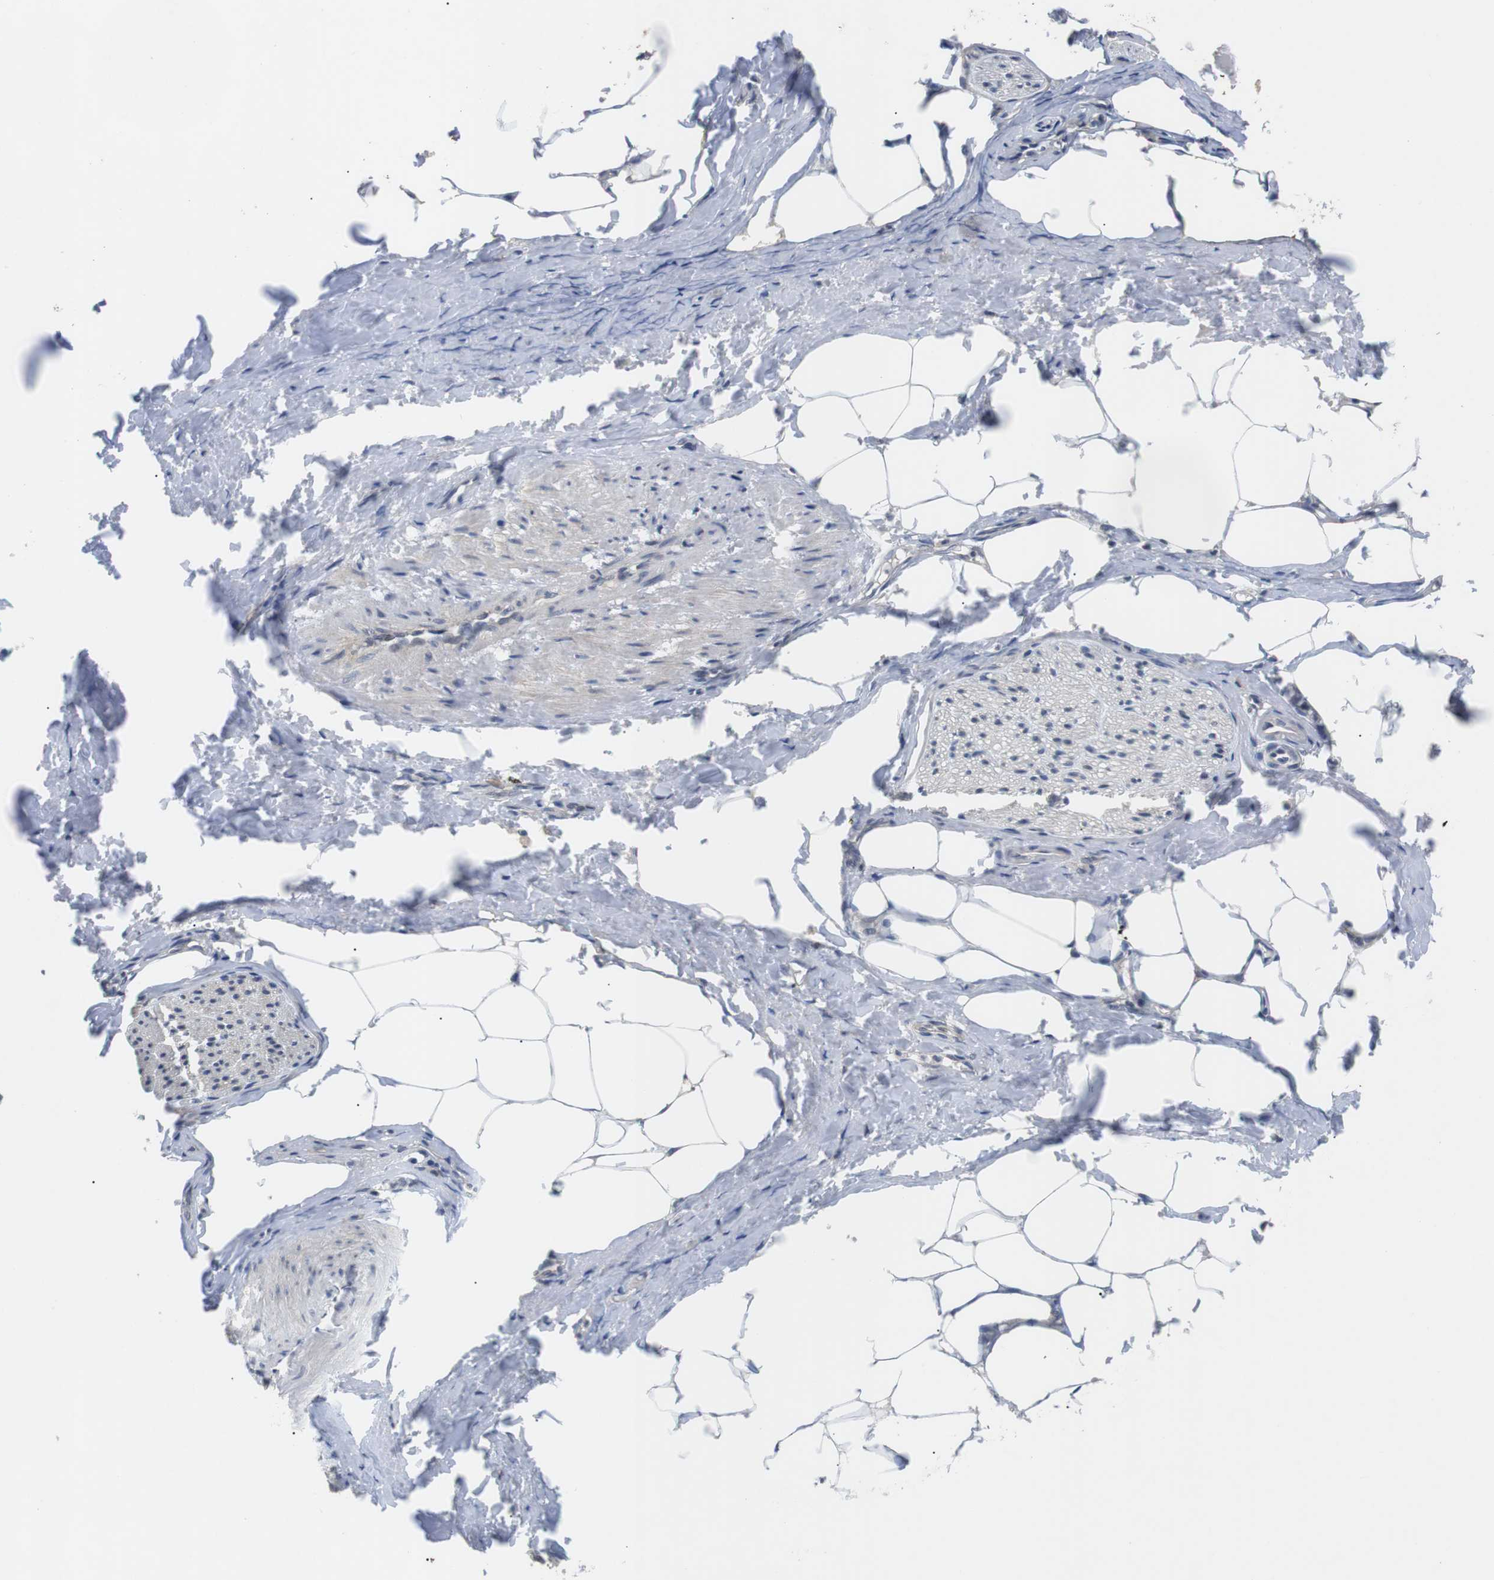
{"staining": {"intensity": "negative", "quantity": "none", "location": "none"}, "tissue": "adipose tissue", "cell_type": "Adipocytes", "image_type": "normal", "snomed": [{"axis": "morphology", "description": "Normal tissue, NOS"}, {"axis": "topography", "description": "Soft tissue"}, {"axis": "topography", "description": "Vascular tissue"}], "caption": "A high-resolution image shows immunohistochemistry staining of unremarkable adipose tissue, which displays no significant expression in adipocytes.", "gene": "NECTIN1", "patient": {"sex": "female", "age": 35}}